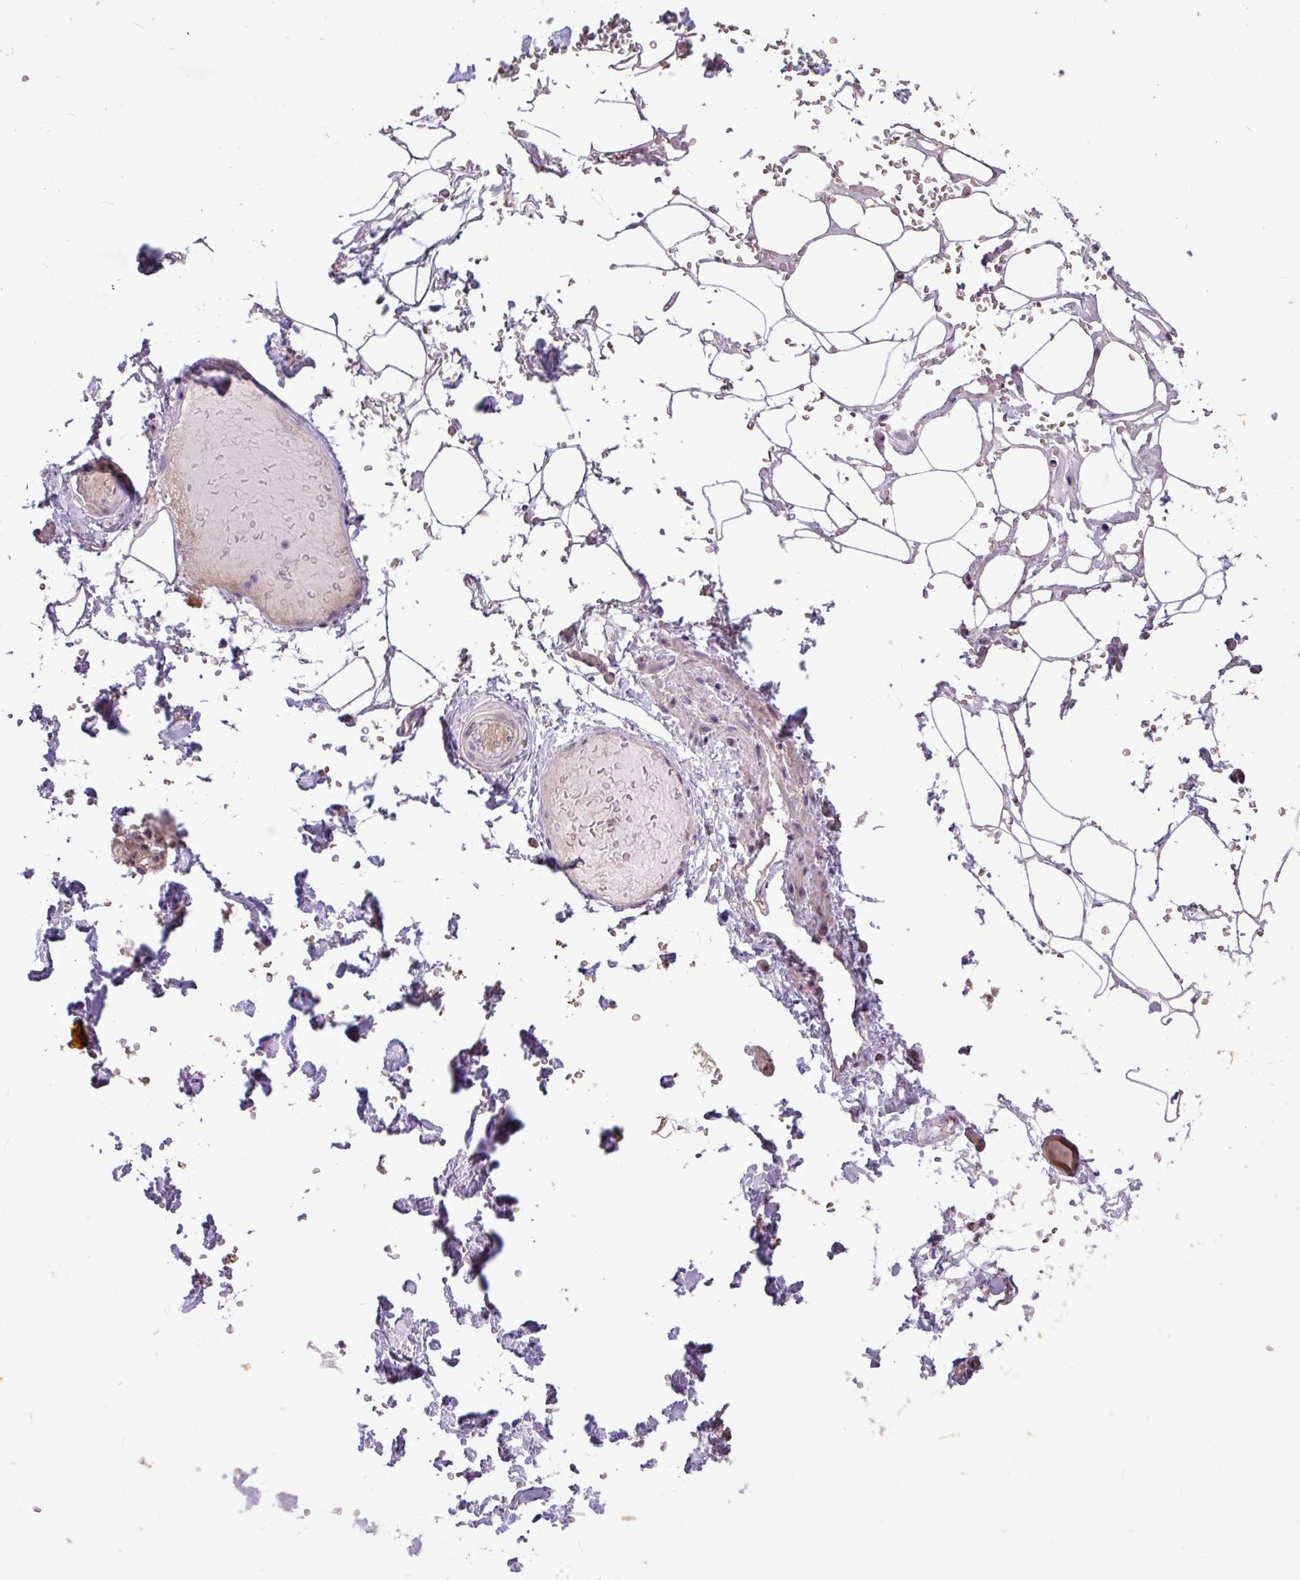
{"staining": {"intensity": "negative", "quantity": "none", "location": "none"}, "tissue": "adipose tissue", "cell_type": "Adipocytes", "image_type": "normal", "snomed": [{"axis": "morphology", "description": "Normal tissue, NOS"}, {"axis": "topography", "description": "Salivary gland"}, {"axis": "topography", "description": "Peripheral nerve tissue"}], "caption": "IHC image of benign adipose tissue: adipose tissue stained with DAB (3,3'-diaminobenzidine) demonstrates no significant protein positivity in adipocytes.", "gene": "L3MBTL3", "patient": {"sex": "male", "age": 38}}